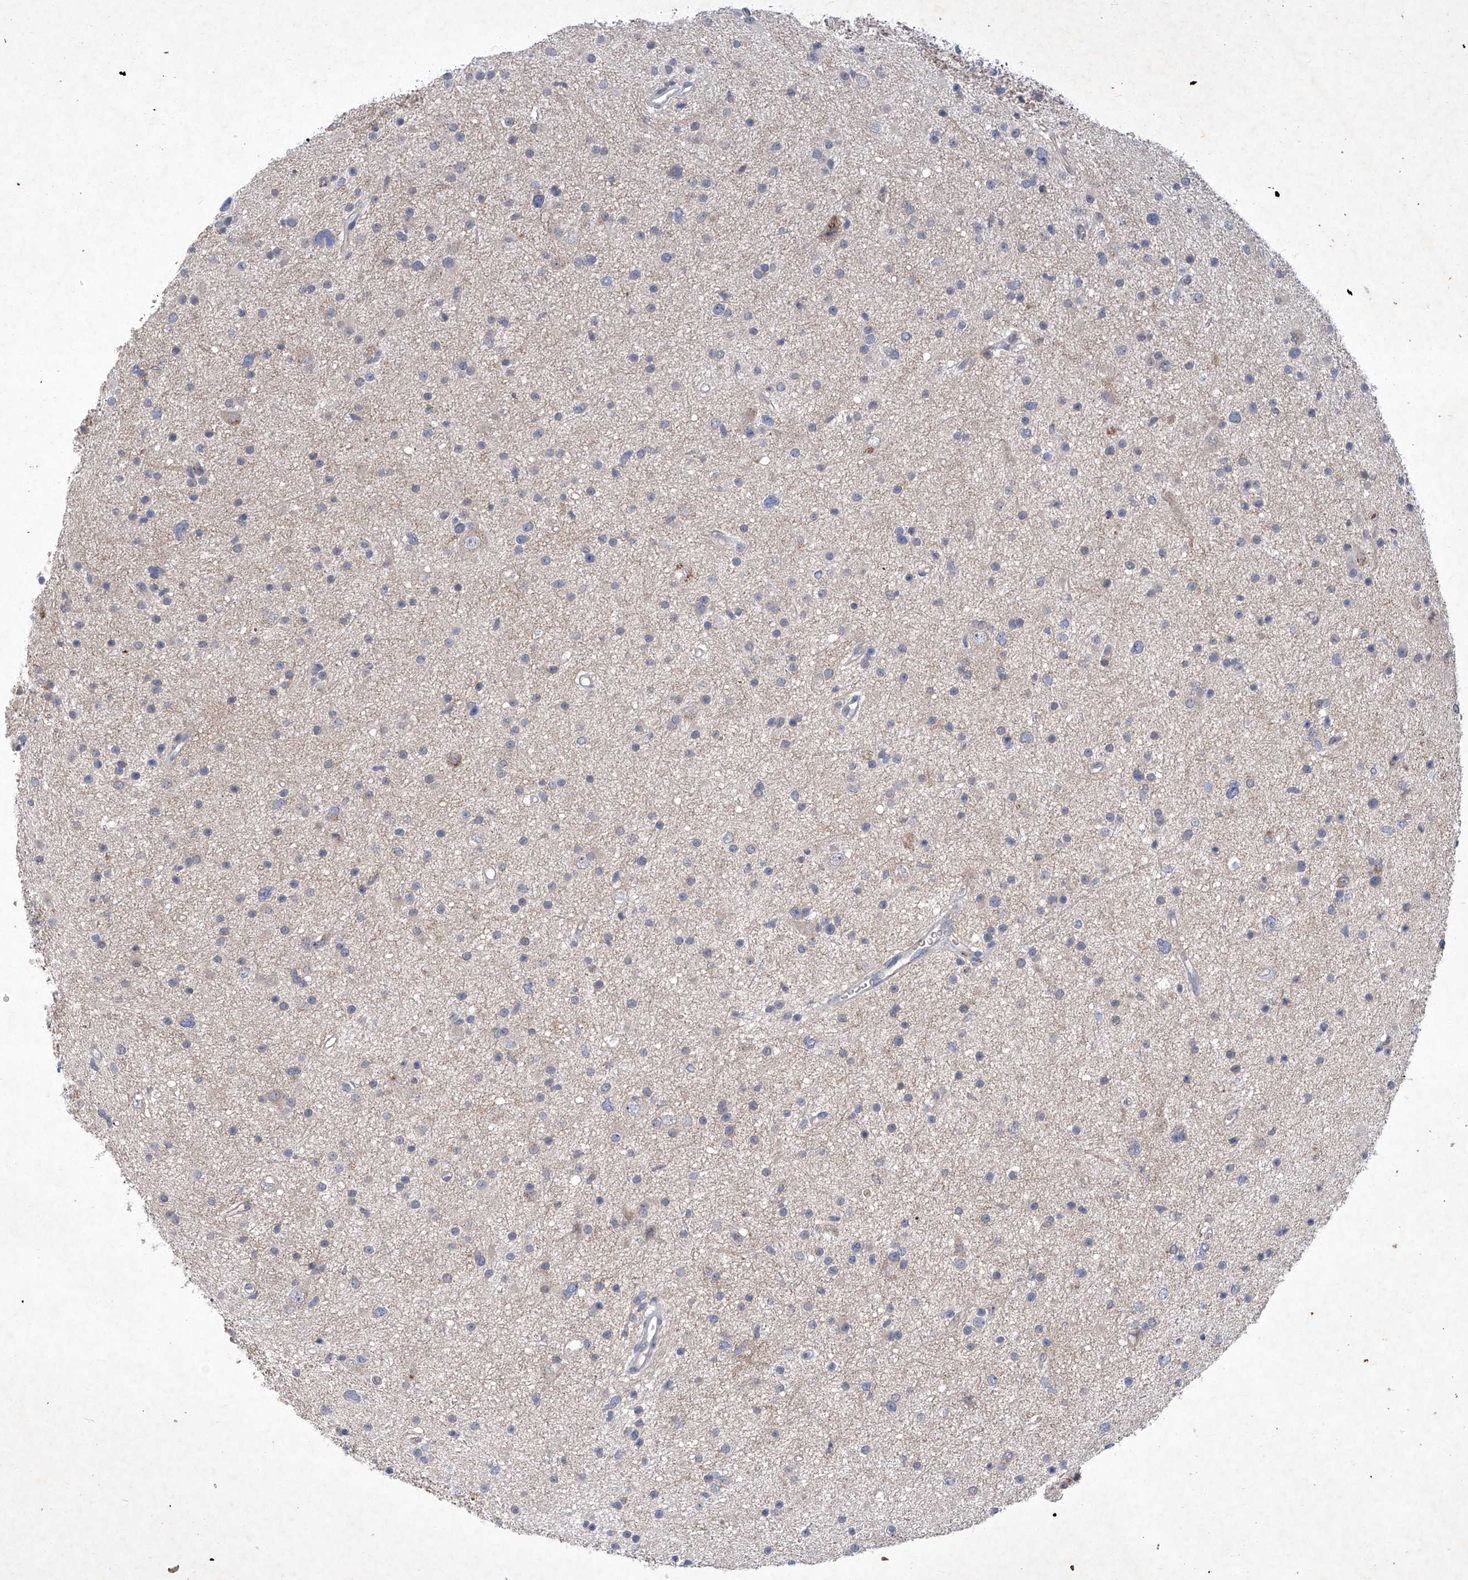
{"staining": {"intensity": "negative", "quantity": "none", "location": "none"}, "tissue": "glioma", "cell_type": "Tumor cells", "image_type": "cancer", "snomed": [{"axis": "morphology", "description": "Glioma, malignant, Low grade"}, {"axis": "topography", "description": "Cerebral cortex"}], "caption": "IHC of human glioma shows no expression in tumor cells. (Brightfield microscopy of DAB (3,3'-diaminobenzidine) immunohistochemistry at high magnification).", "gene": "SBK2", "patient": {"sex": "female", "age": 39}}